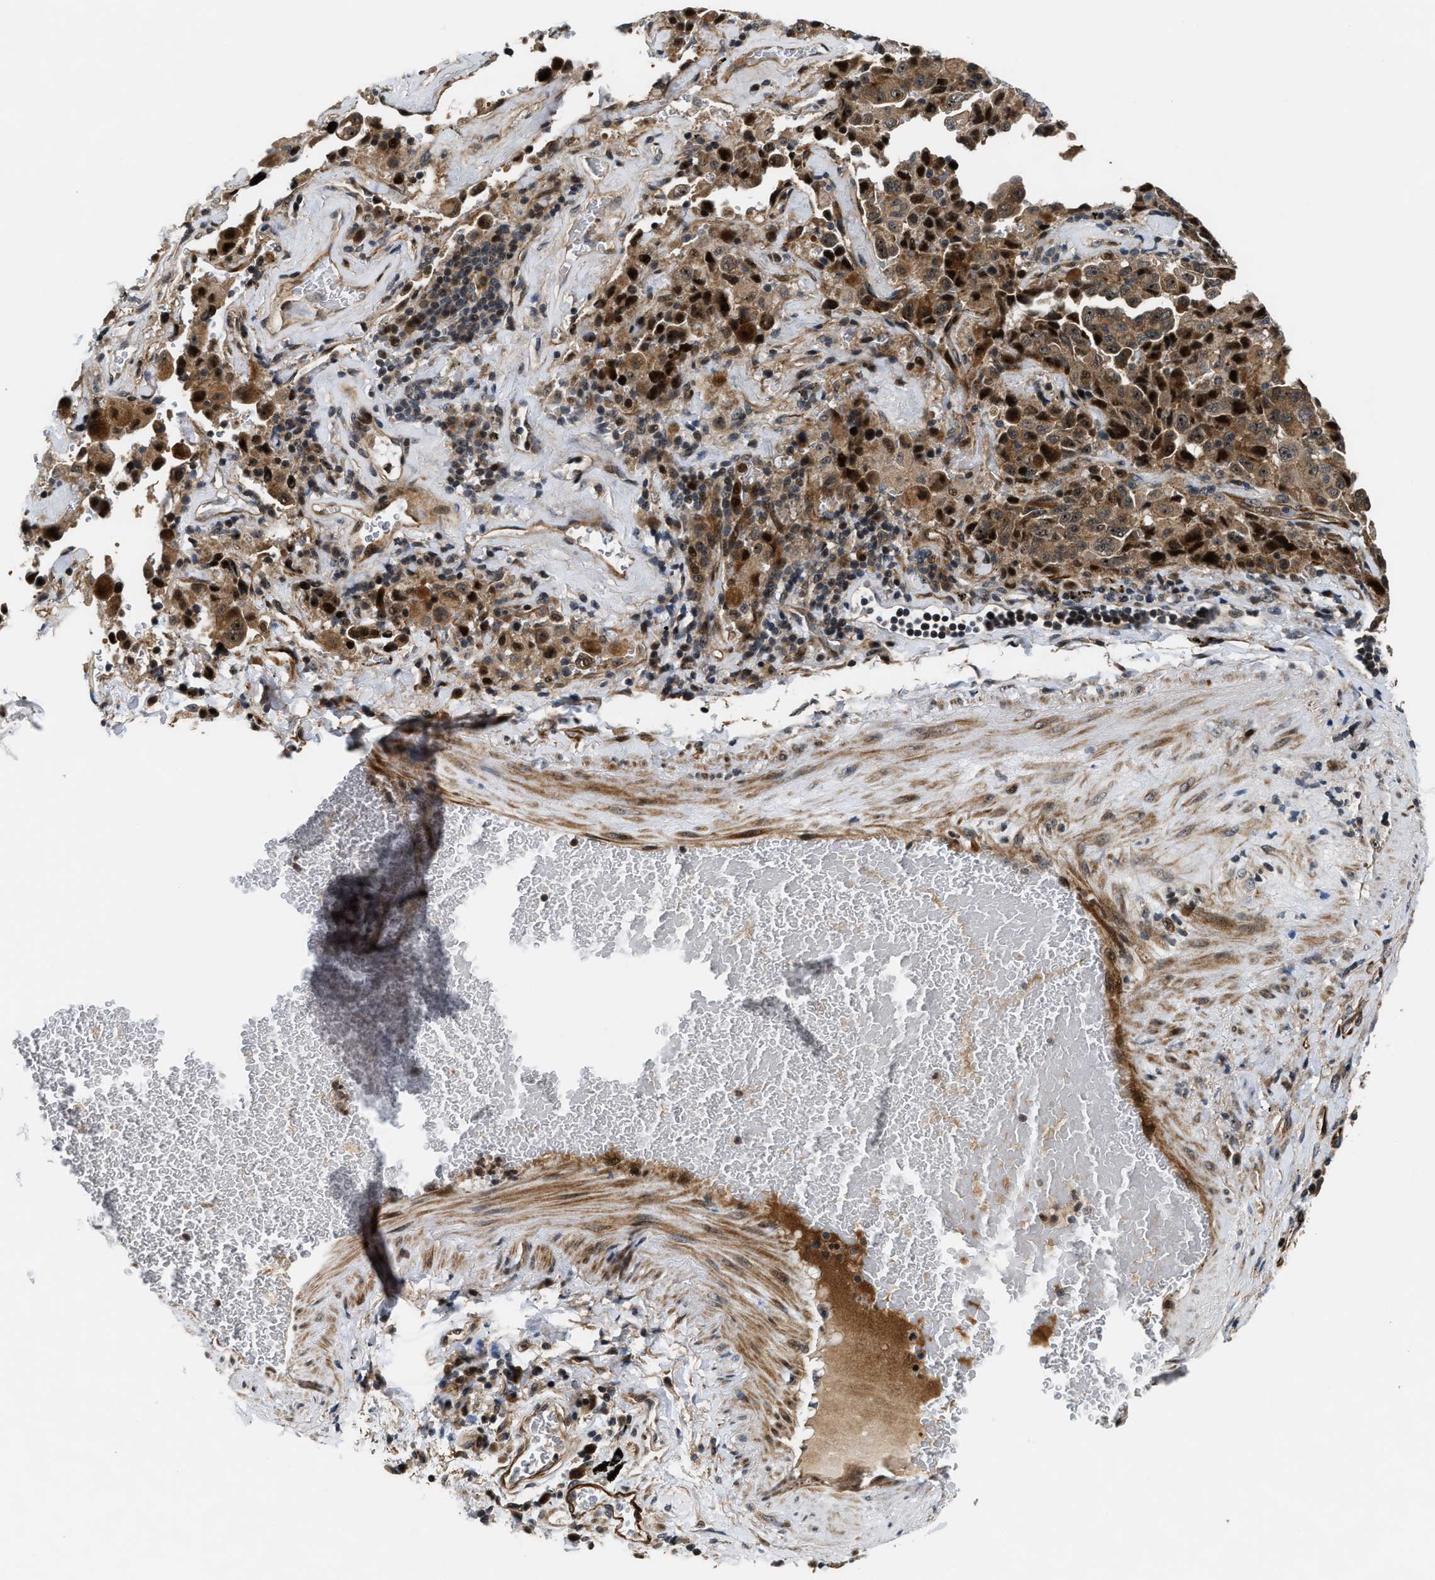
{"staining": {"intensity": "moderate", "quantity": ">75%", "location": "cytoplasmic/membranous,nuclear"}, "tissue": "lung cancer", "cell_type": "Tumor cells", "image_type": "cancer", "snomed": [{"axis": "morphology", "description": "Adenocarcinoma, NOS"}, {"axis": "topography", "description": "Lung"}], "caption": "A histopathology image of human lung cancer (adenocarcinoma) stained for a protein shows moderate cytoplasmic/membranous and nuclear brown staining in tumor cells.", "gene": "ALDH3A2", "patient": {"sex": "female", "age": 51}}